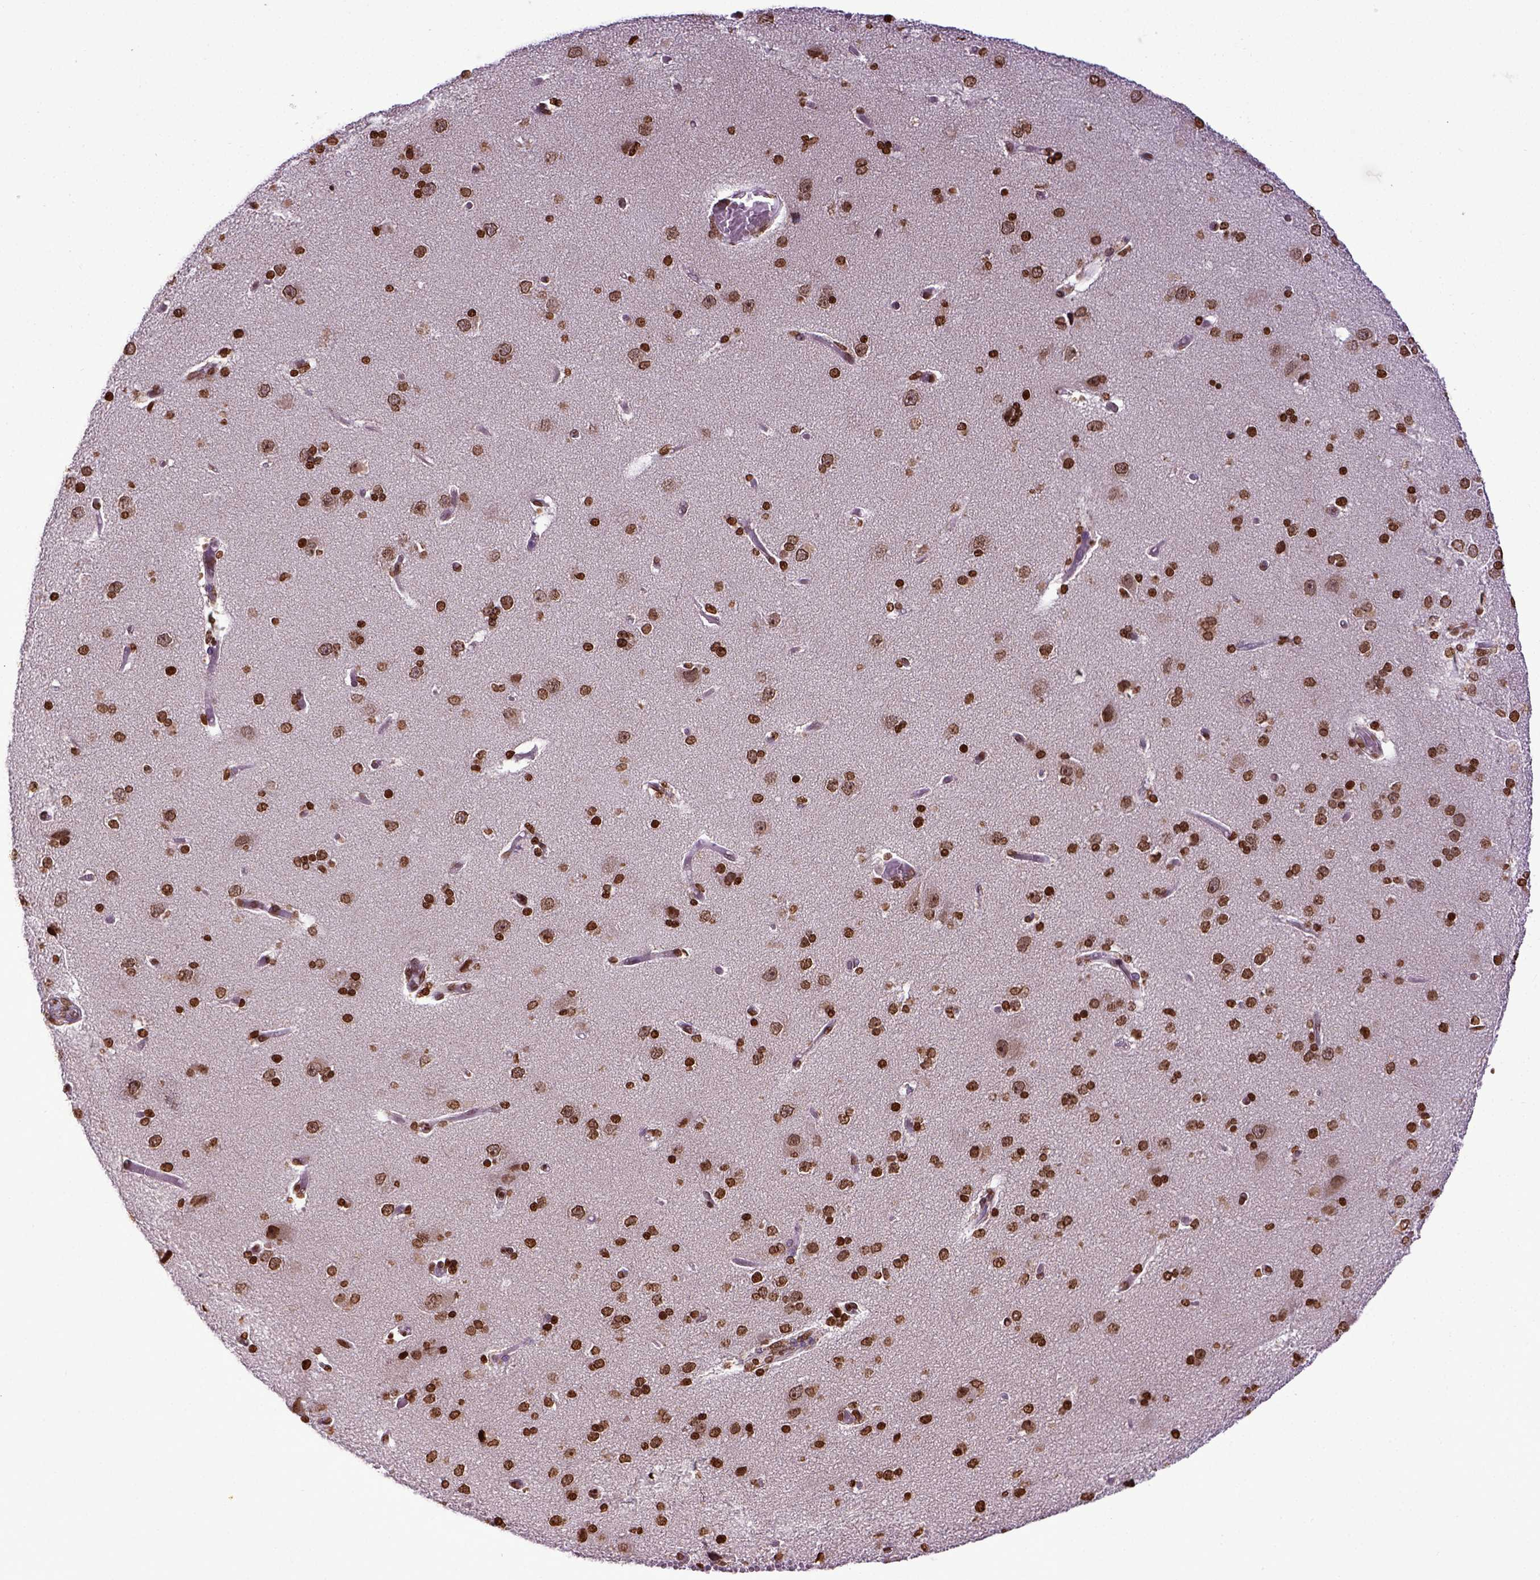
{"staining": {"intensity": "moderate", "quantity": ">75%", "location": "nuclear"}, "tissue": "cerebral cortex", "cell_type": "Endothelial cells", "image_type": "normal", "snomed": [{"axis": "morphology", "description": "Normal tissue, NOS"}, {"axis": "morphology", "description": "Glioma, malignant, High grade"}, {"axis": "topography", "description": "Cerebral cortex"}], "caption": "Protein analysis of benign cerebral cortex reveals moderate nuclear positivity in approximately >75% of endothelial cells.", "gene": "ZNF75D", "patient": {"sex": "male", "age": 71}}